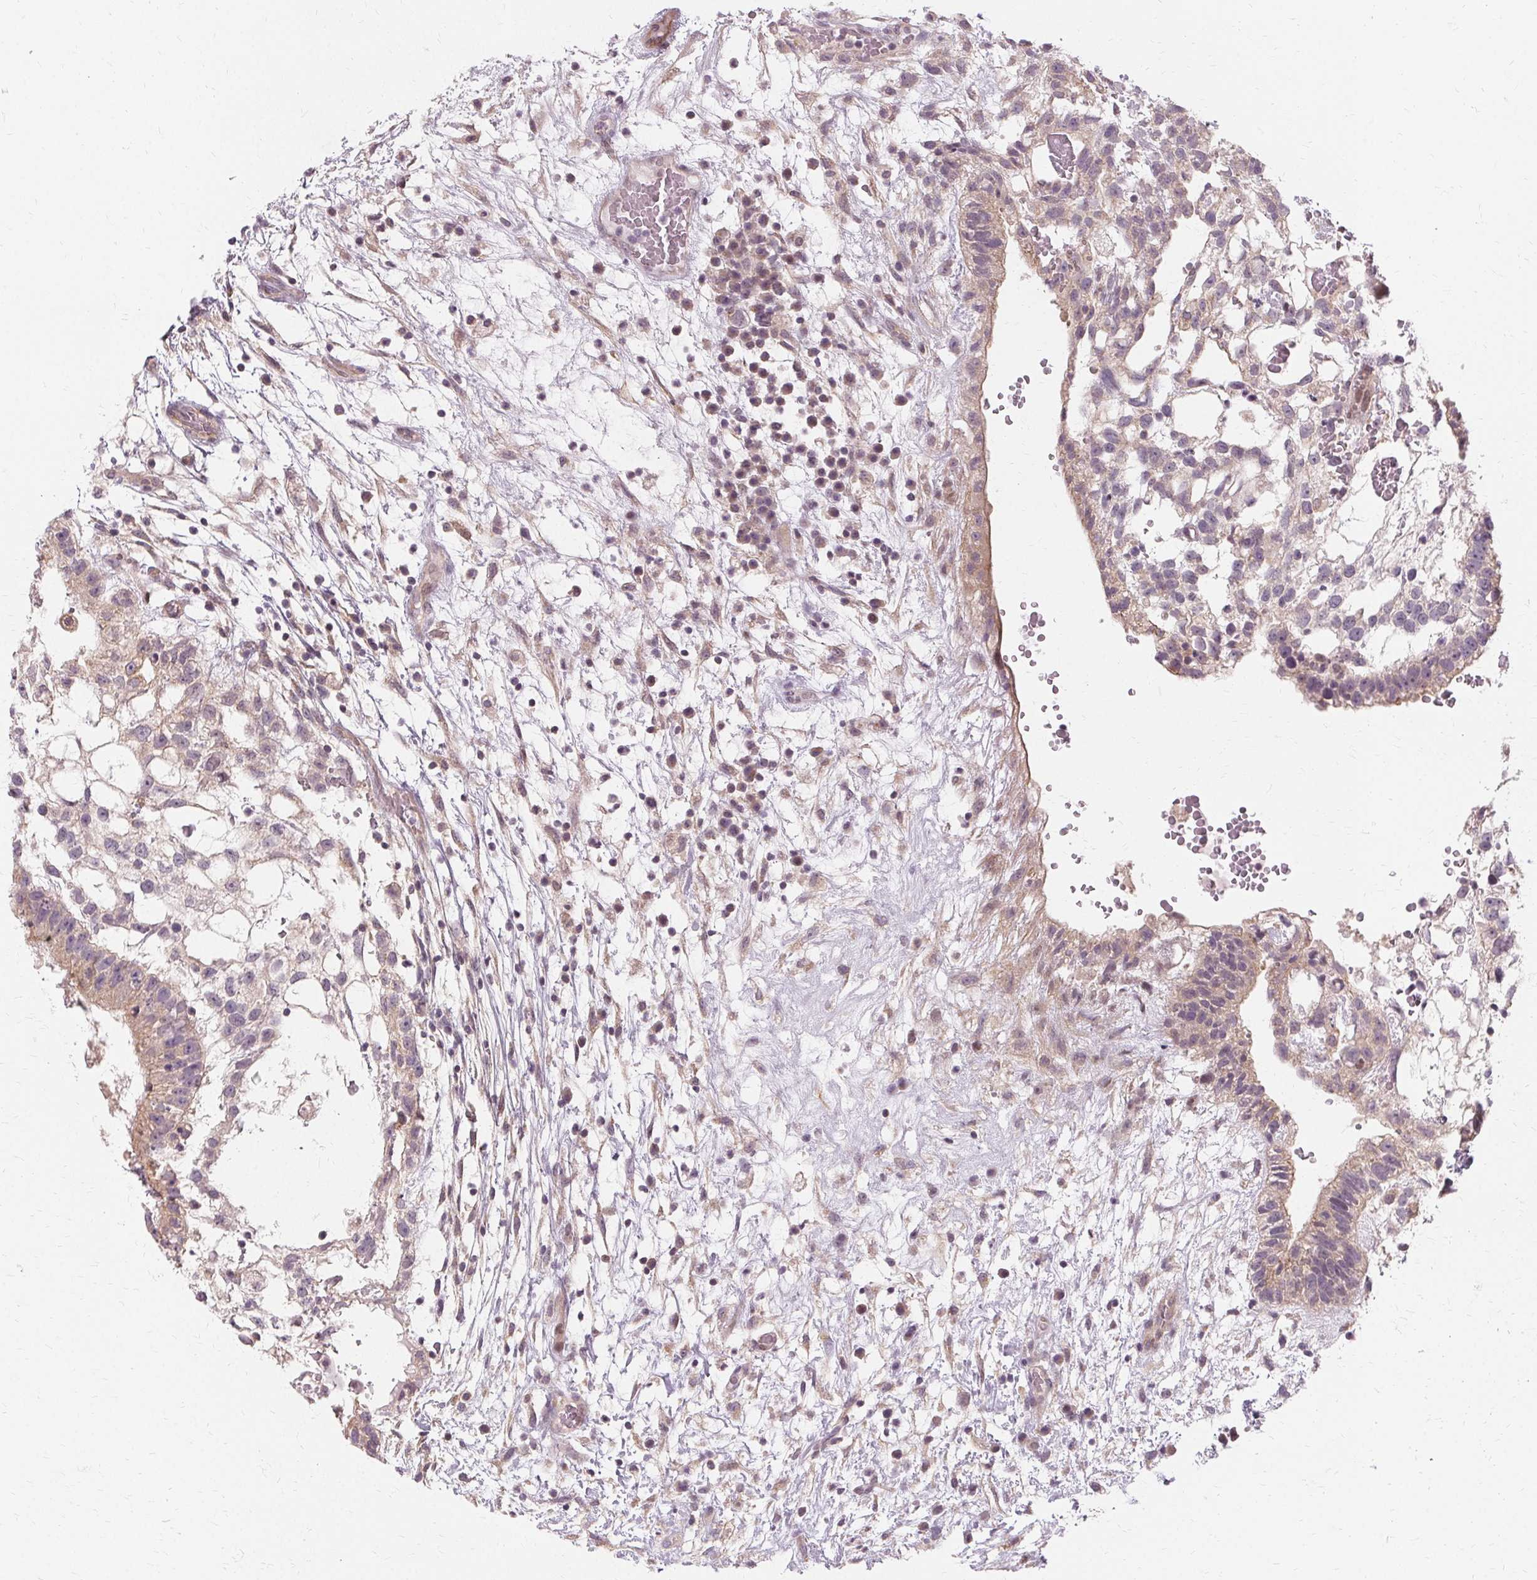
{"staining": {"intensity": "weak", "quantity": ">75%", "location": "cytoplasmic/membranous"}, "tissue": "testis cancer", "cell_type": "Tumor cells", "image_type": "cancer", "snomed": [{"axis": "morphology", "description": "Normal tissue, NOS"}, {"axis": "morphology", "description": "Carcinoma, Embryonal, NOS"}, {"axis": "topography", "description": "Testis"}], "caption": "An IHC photomicrograph of neoplastic tissue is shown. Protein staining in brown shows weak cytoplasmic/membranous positivity in testis embryonal carcinoma within tumor cells.", "gene": "USP8", "patient": {"sex": "male", "age": 32}}